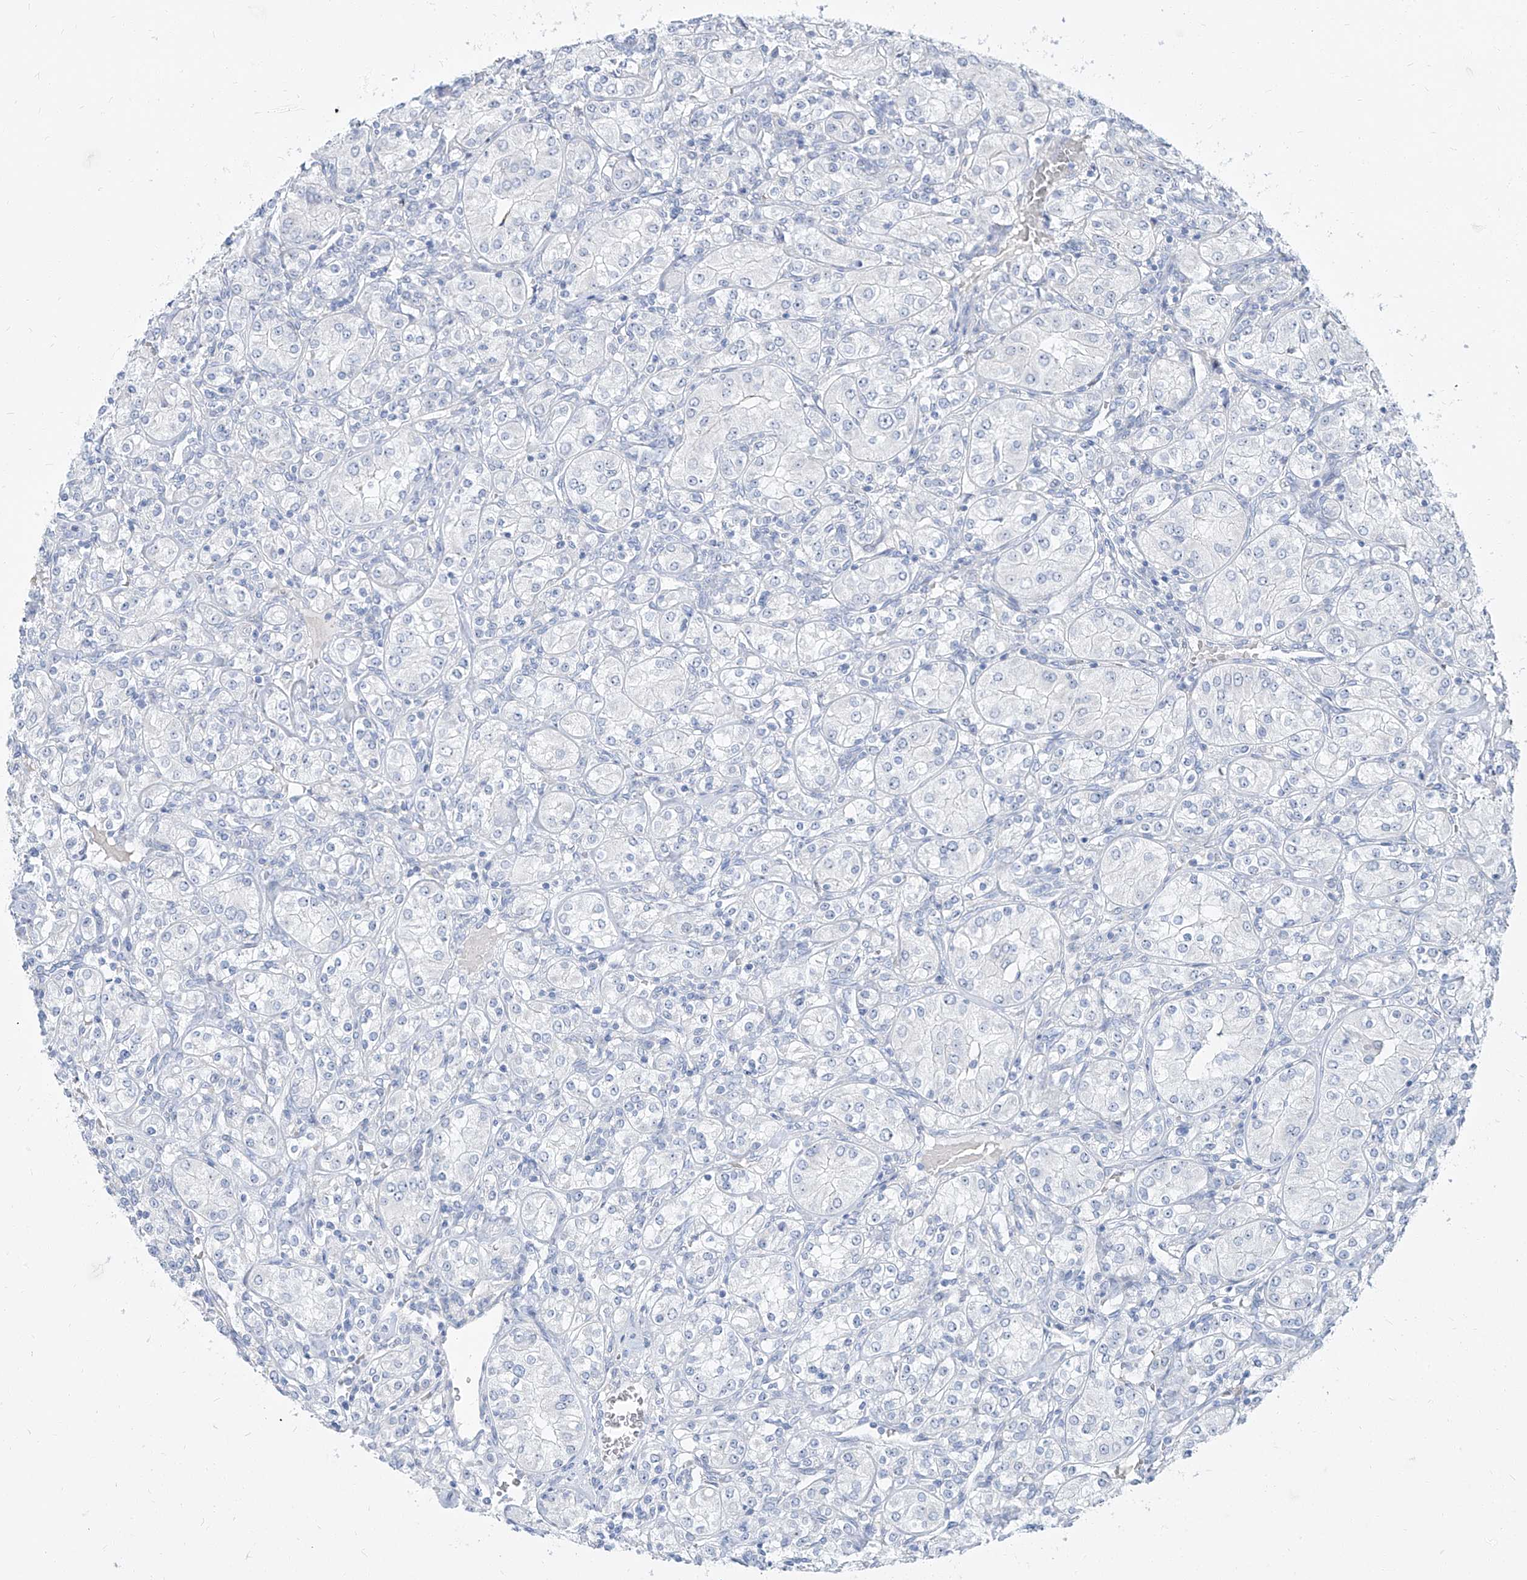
{"staining": {"intensity": "negative", "quantity": "none", "location": "none"}, "tissue": "renal cancer", "cell_type": "Tumor cells", "image_type": "cancer", "snomed": [{"axis": "morphology", "description": "Adenocarcinoma, NOS"}, {"axis": "topography", "description": "Kidney"}], "caption": "Immunohistochemistry (IHC) photomicrograph of neoplastic tissue: human renal adenocarcinoma stained with DAB shows no significant protein staining in tumor cells.", "gene": "TXLNB", "patient": {"sex": "male", "age": 77}}